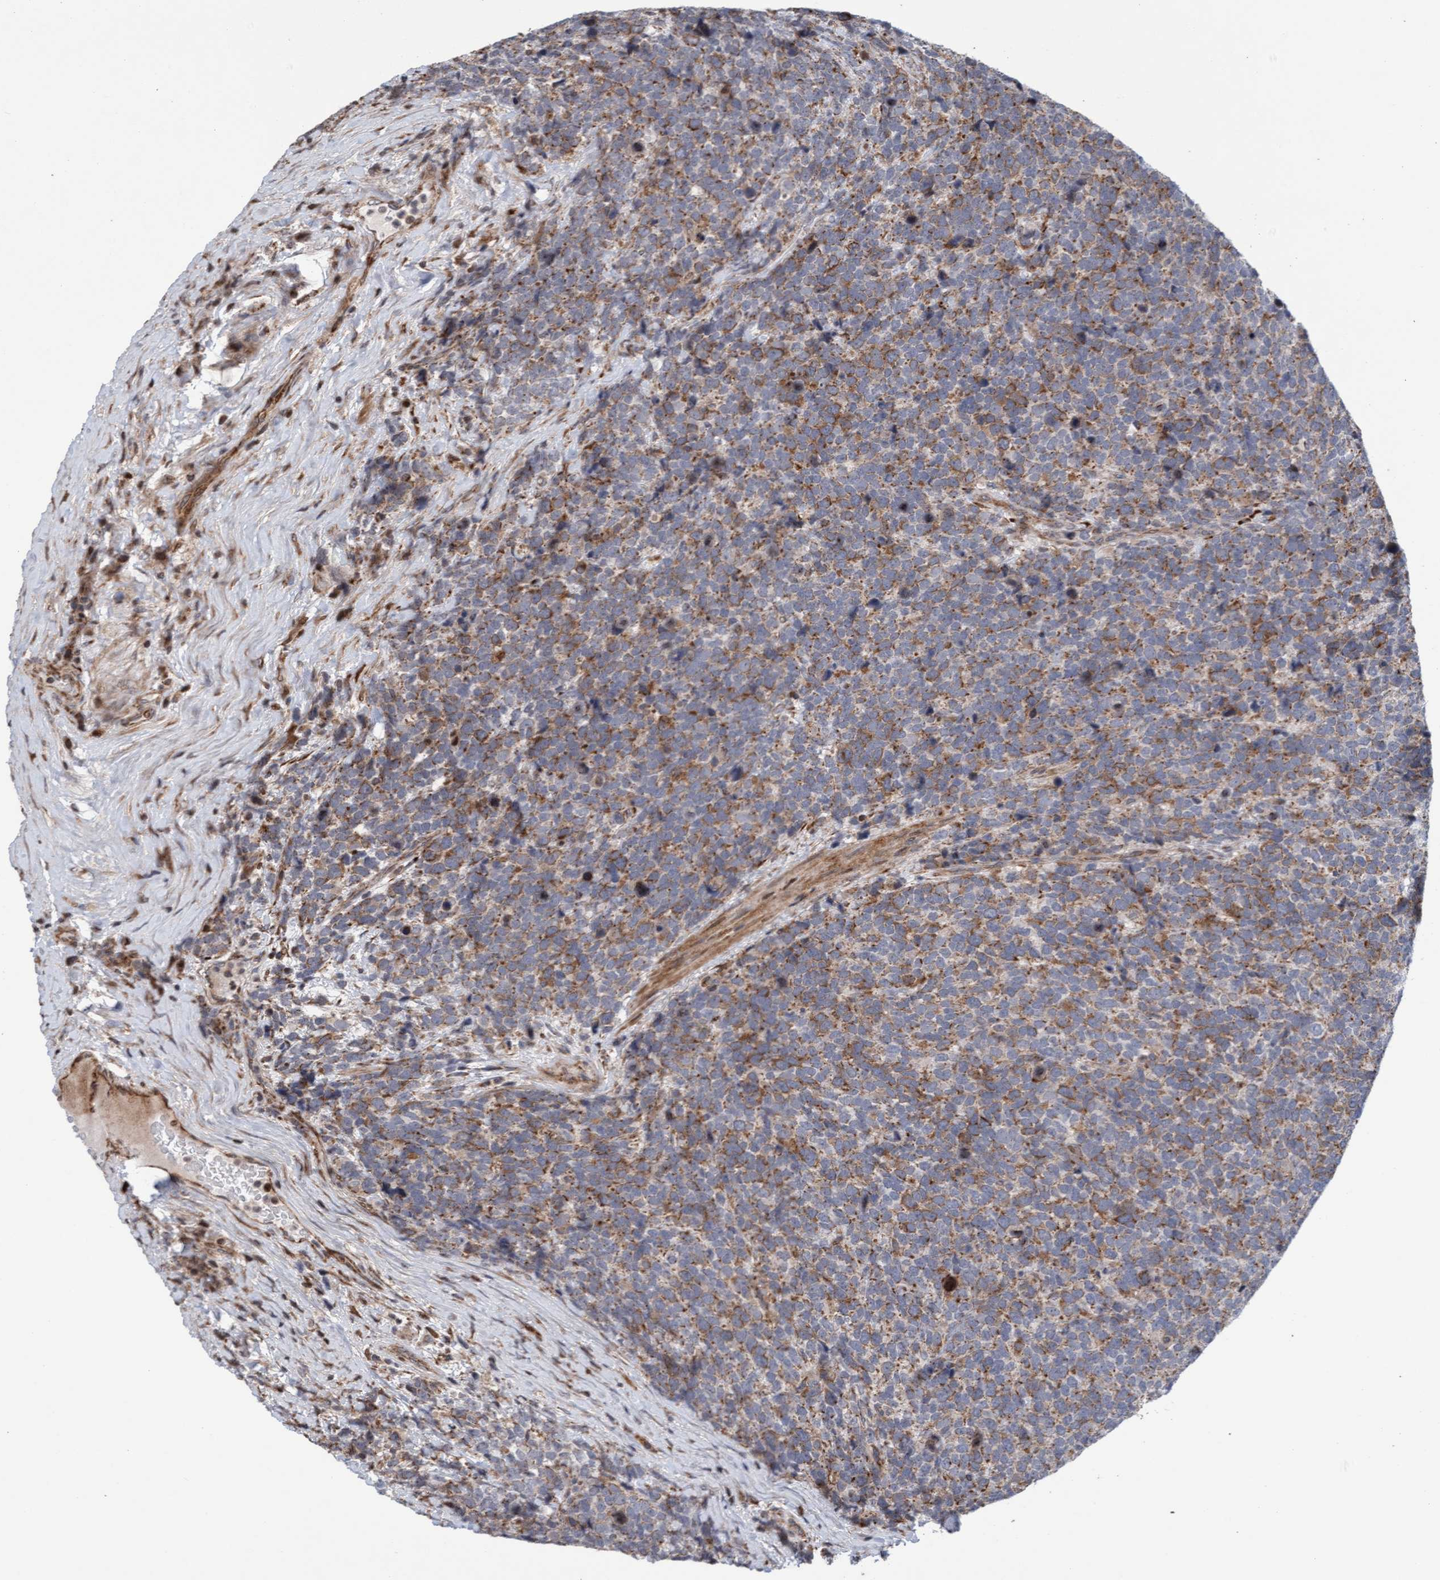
{"staining": {"intensity": "moderate", "quantity": "25%-75%", "location": "cytoplasmic/membranous"}, "tissue": "urothelial cancer", "cell_type": "Tumor cells", "image_type": "cancer", "snomed": [{"axis": "morphology", "description": "Urothelial carcinoma, High grade"}, {"axis": "topography", "description": "Urinary bladder"}], "caption": "Tumor cells display moderate cytoplasmic/membranous staining in about 25%-75% of cells in urothelial cancer.", "gene": "PECR", "patient": {"sex": "female", "age": 82}}